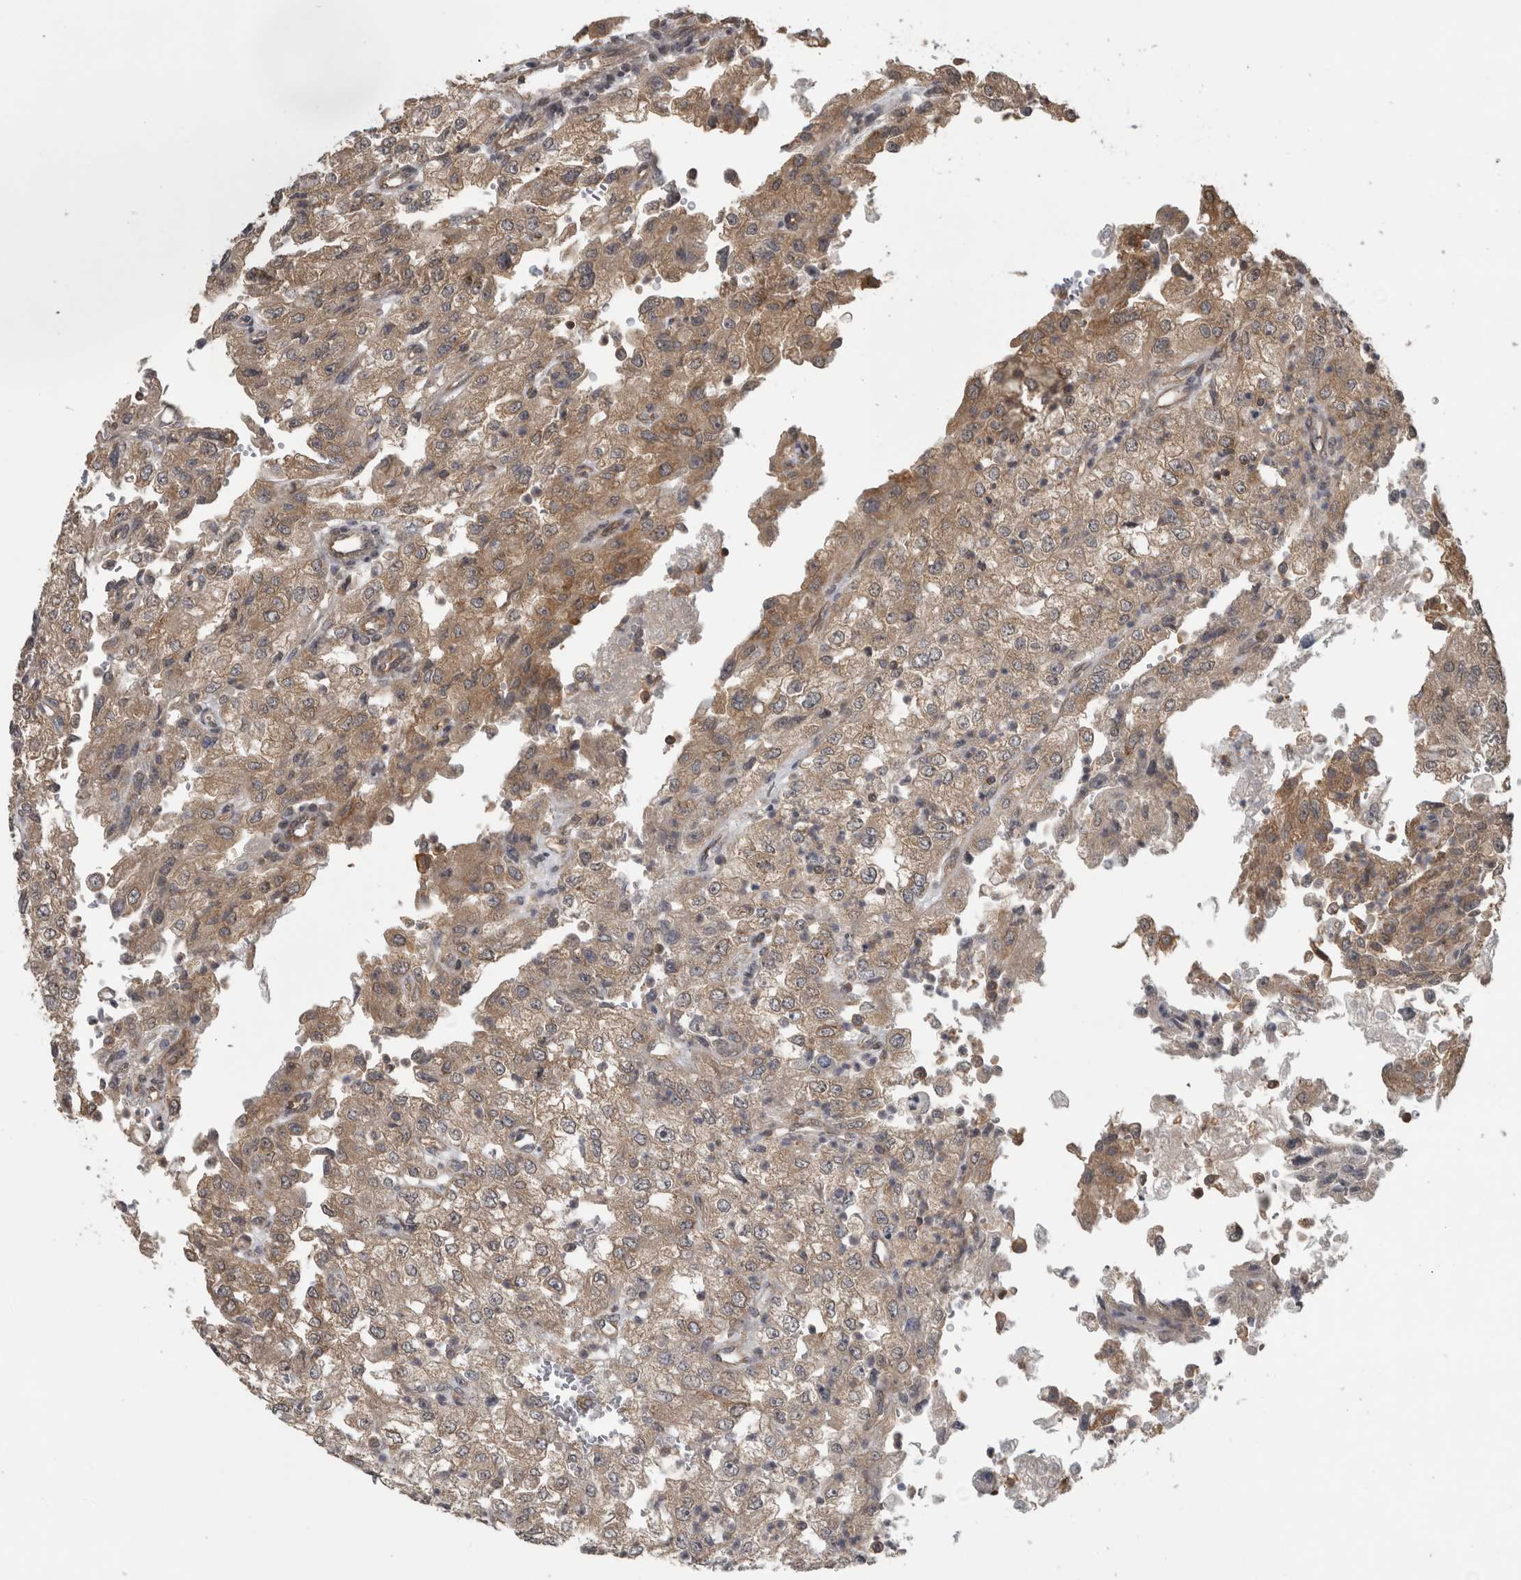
{"staining": {"intensity": "moderate", "quantity": "25%-75%", "location": "cytoplasmic/membranous"}, "tissue": "renal cancer", "cell_type": "Tumor cells", "image_type": "cancer", "snomed": [{"axis": "morphology", "description": "Adenocarcinoma, NOS"}, {"axis": "topography", "description": "Kidney"}], "caption": "This is an image of IHC staining of renal cancer, which shows moderate positivity in the cytoplasmic/membranous of tumor cells.", "gene": "ATXN2", "patient": {"sex": "female", "age": 54}}